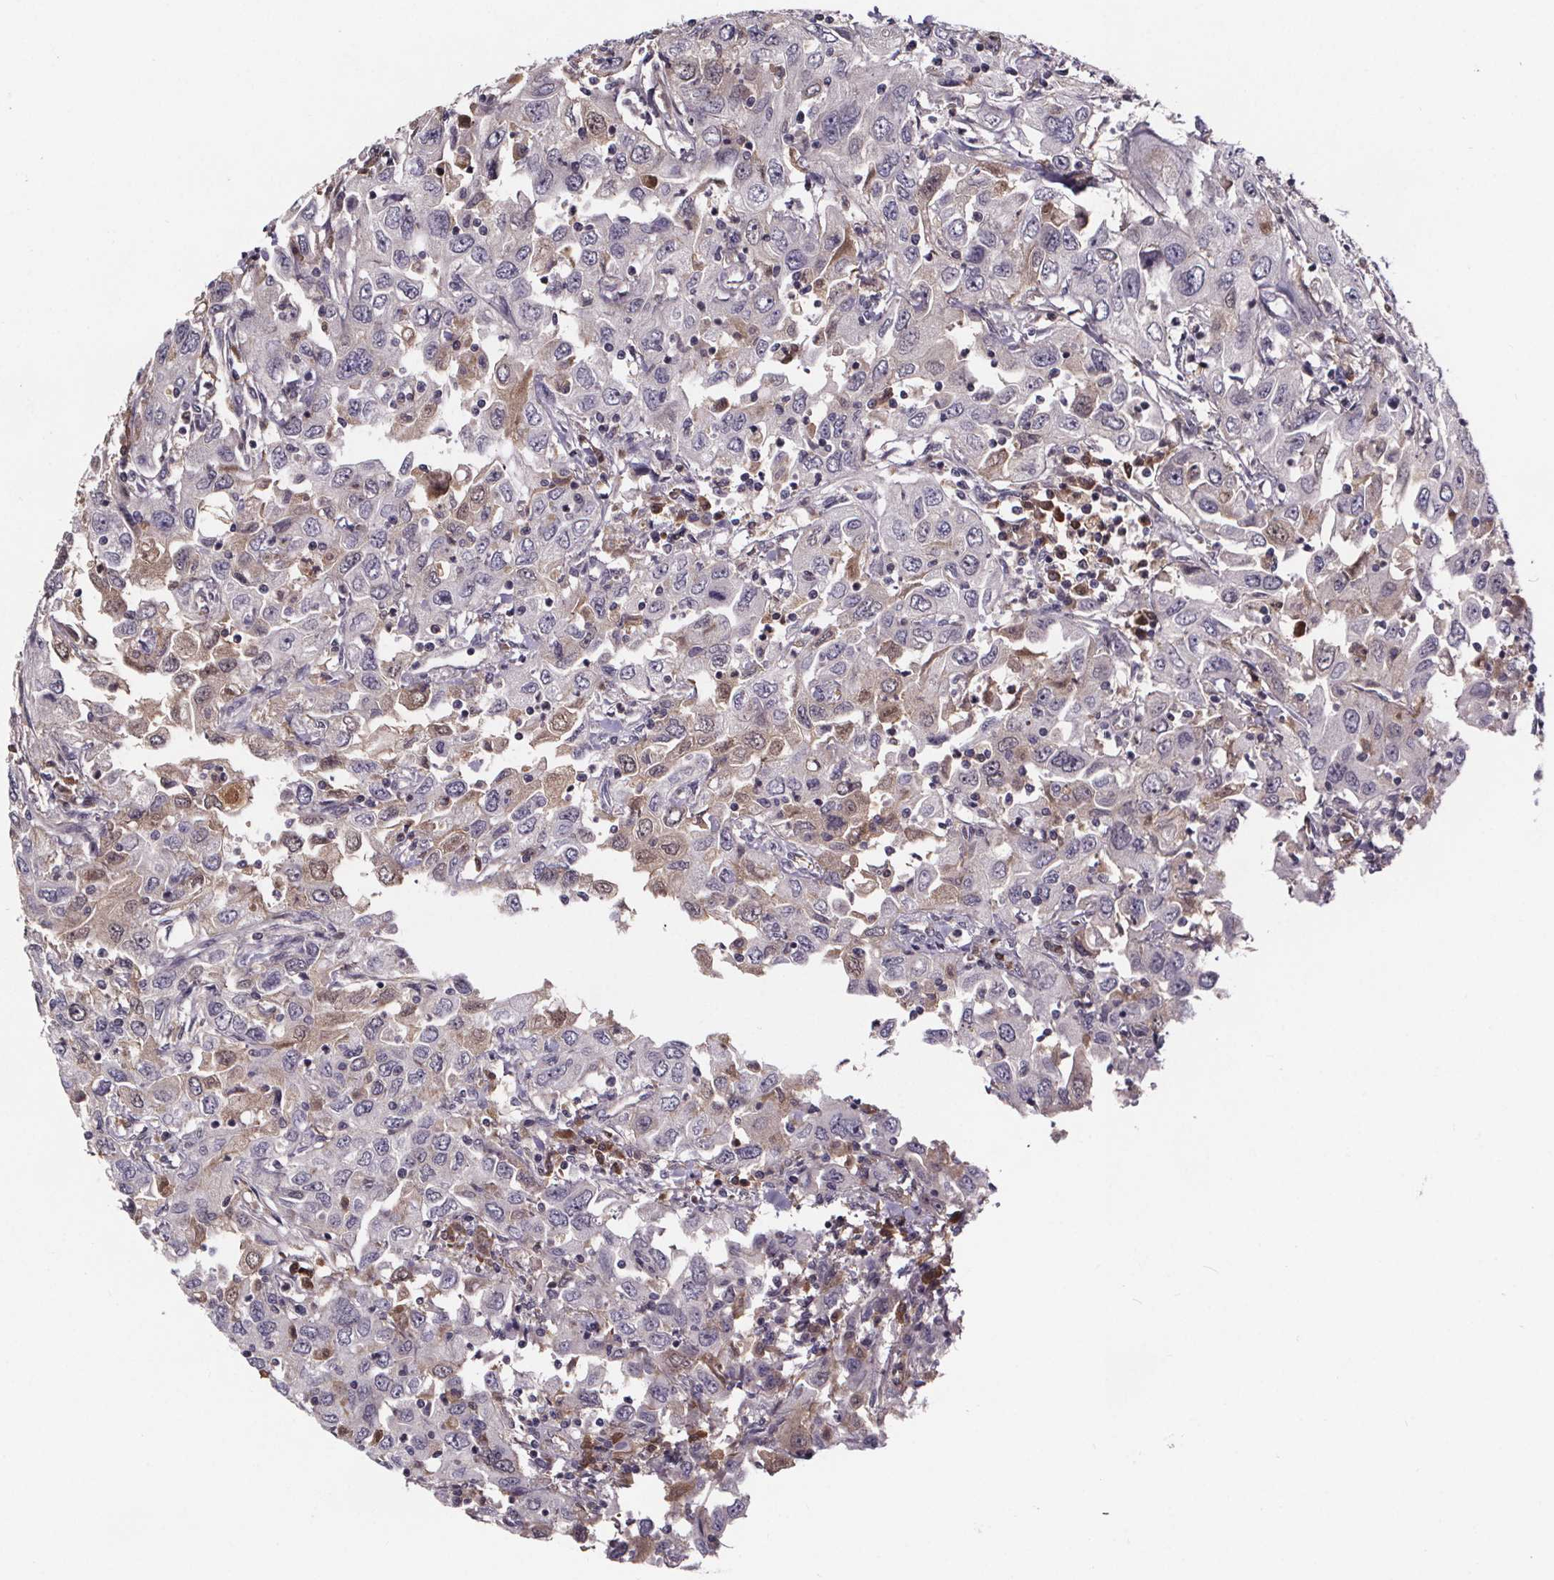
{"staining": {"intensity": "weak", "quantity": "<25%", "location": "cytoplasmic/membranous,nuclear"}, "tissue": "urothelial cancer", "cell_type": "Tumor cells", "image_type": "cancer", "snomed": [{"axis": "morphology", "description": "Urothelial carcinoma, High grade"}, {"axis": "topography", "description": "Urinary bladder"}], "caption": "DAB (3,3'-diaminobenzidine) immunohistochemical staining of urothelial cancer exhibits no significant expression in tumor cells.", "gene": "NPHP4", "patient": {"sex": "male", "age": 76}}